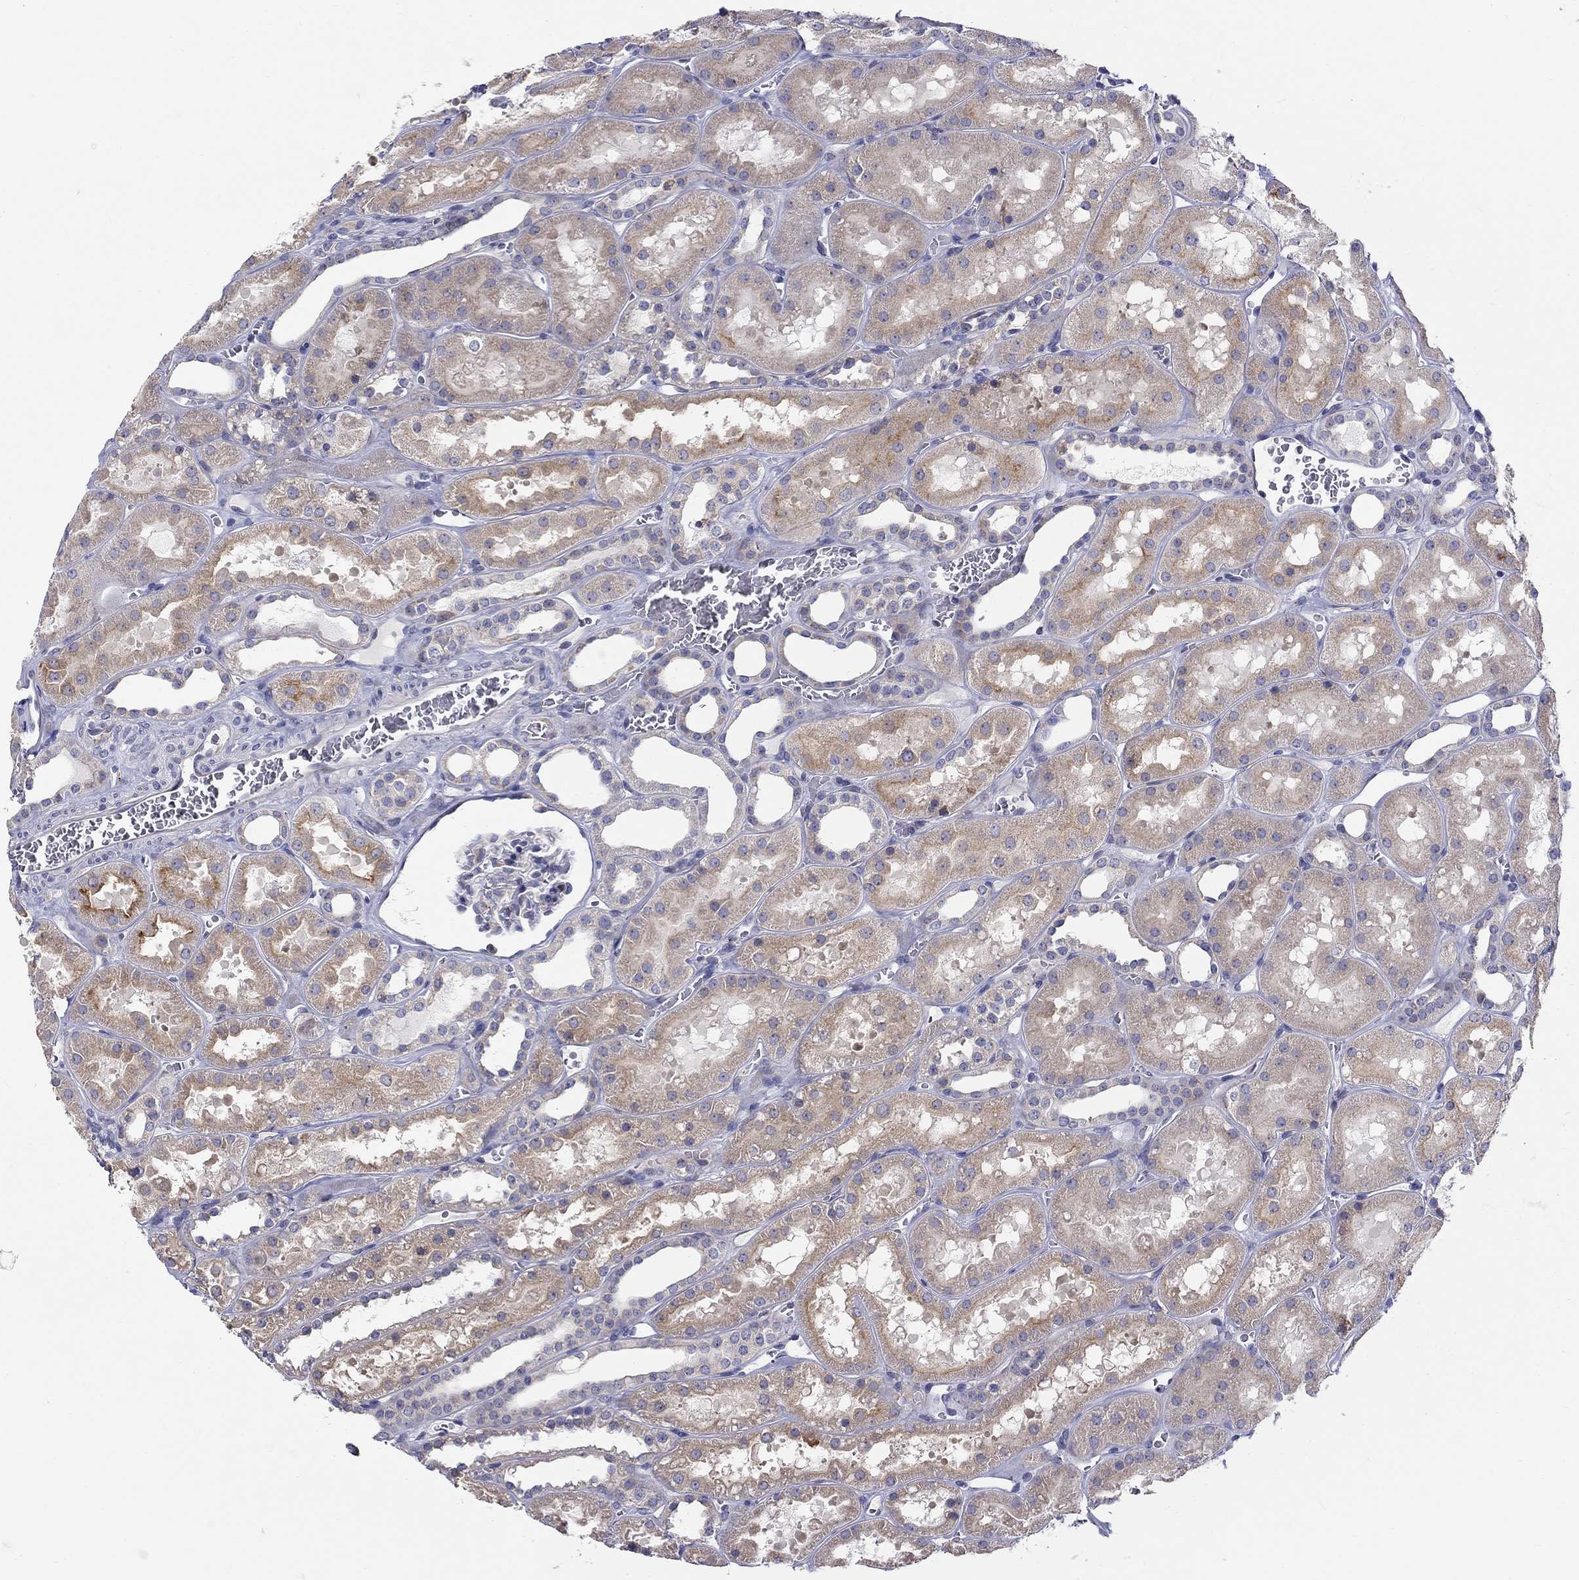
{"staining": {"intensity": "negative", "quantity": "none", "location": "none"}, "tissue": "kidney", "cell_type": "Cells in glomeruli", "image_type": "normal", "snomed": [{"axis": "morphology", "description": "Normal tissue, NOS"}, {"axis": "topography", "description": "Kidney"}], "caption": "DAB immunohistochemical staining of unremarkable human kidney reveals no significant staining in cells in glomeruli.", "gene": "QRFPR", "patient": {"sex": "female", "age": 41}}